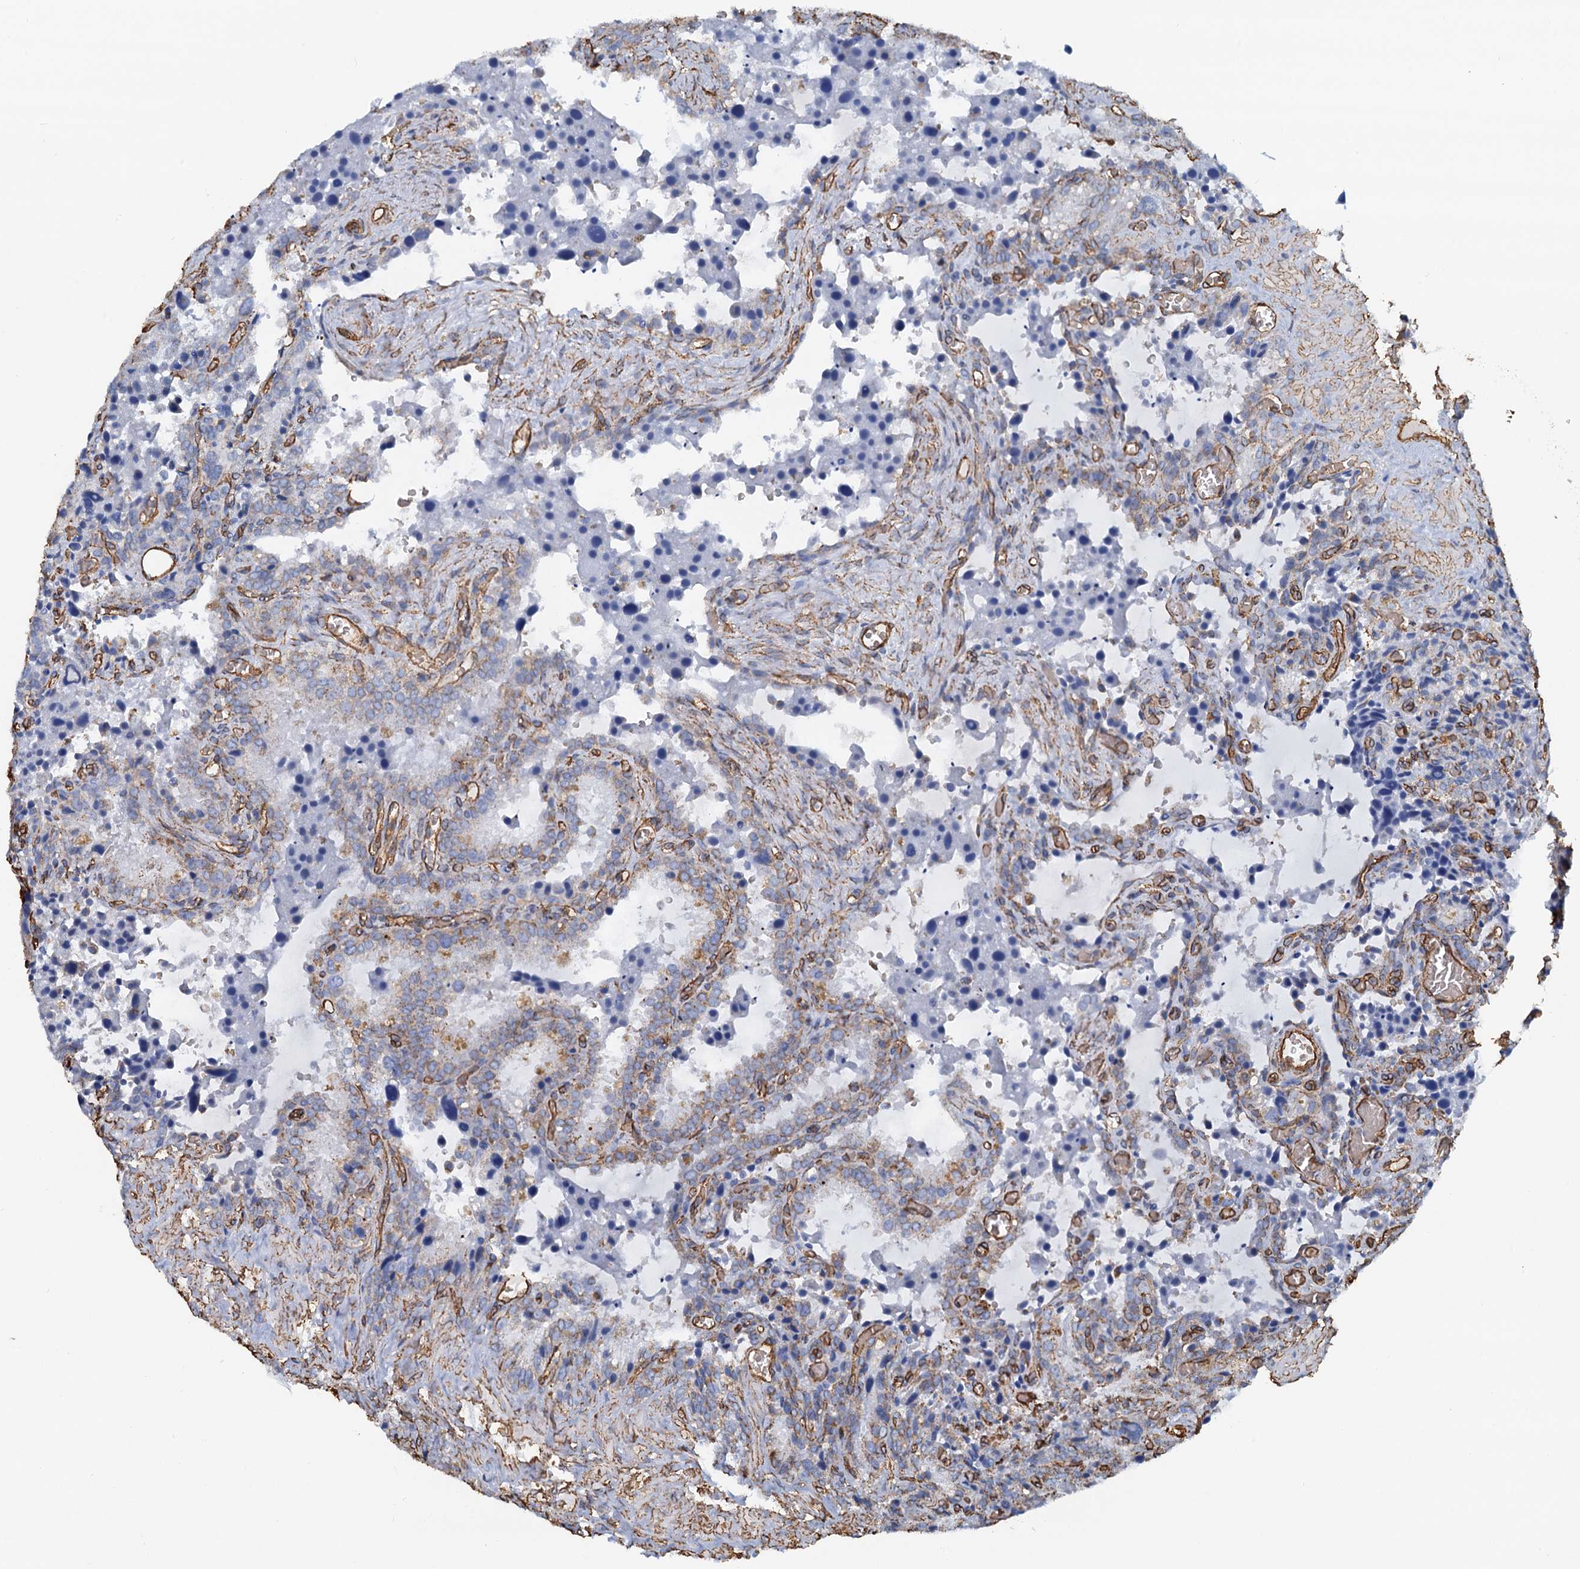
{"staining": {"intensity": "negative", "quantity": "none", "location": "none"}, "tissue": "seminal vesicle", "cell_type": "Glandular cells", "image_type": "normal", "snomed": [{"axis": "morphology", "description": "Normal tissue, NOS"}, {"axis": "topography", "description": "Seminal veicle"}], "caption": "This histopathology image is of normal seminal vesicle stained with IHC to label a protein in brown with the nuclei are counter-stained blue. There is no expression in glandular cells.", "gene": "DGKG", "patient": {"sex": "male", "age": 62}}